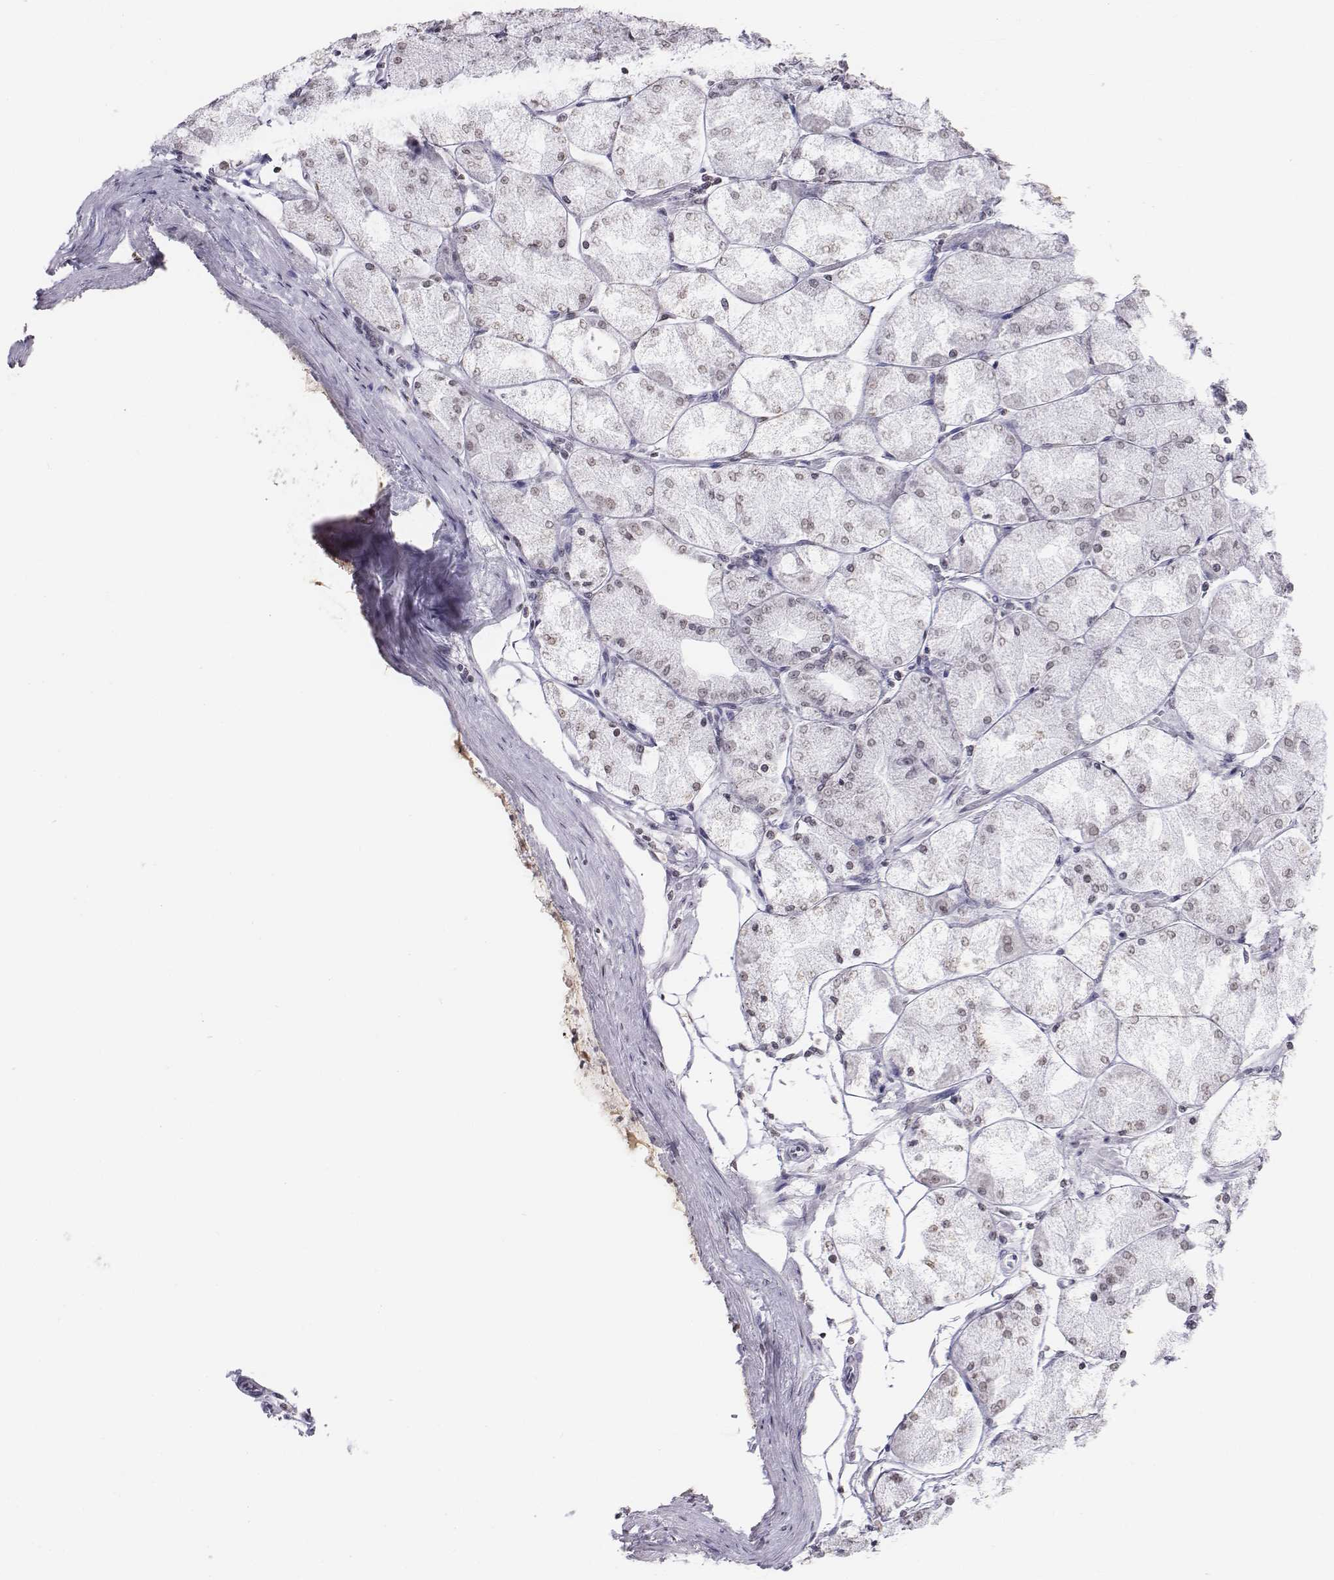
{"staining": {"intensity": "weak", "quantity": "<25%", "location": "nuclear"}, "tissue": "stomach", "cell_type": "Glandular cells", "image_type": "normal", "snomed": [{"axis": "morphology", "description": "Normal tissue, NOS"}, {"axis": "topography", "description": "Stomach, upper"}], "caption": "A histopathology image of human stomach is negative for staining in glandular cells. (DAB (3,3'-diaminobenzidine) immunohistochemistry, high magnification).", "gene": "BARHL1", "patient": {"sex": "male", "age": 60}}